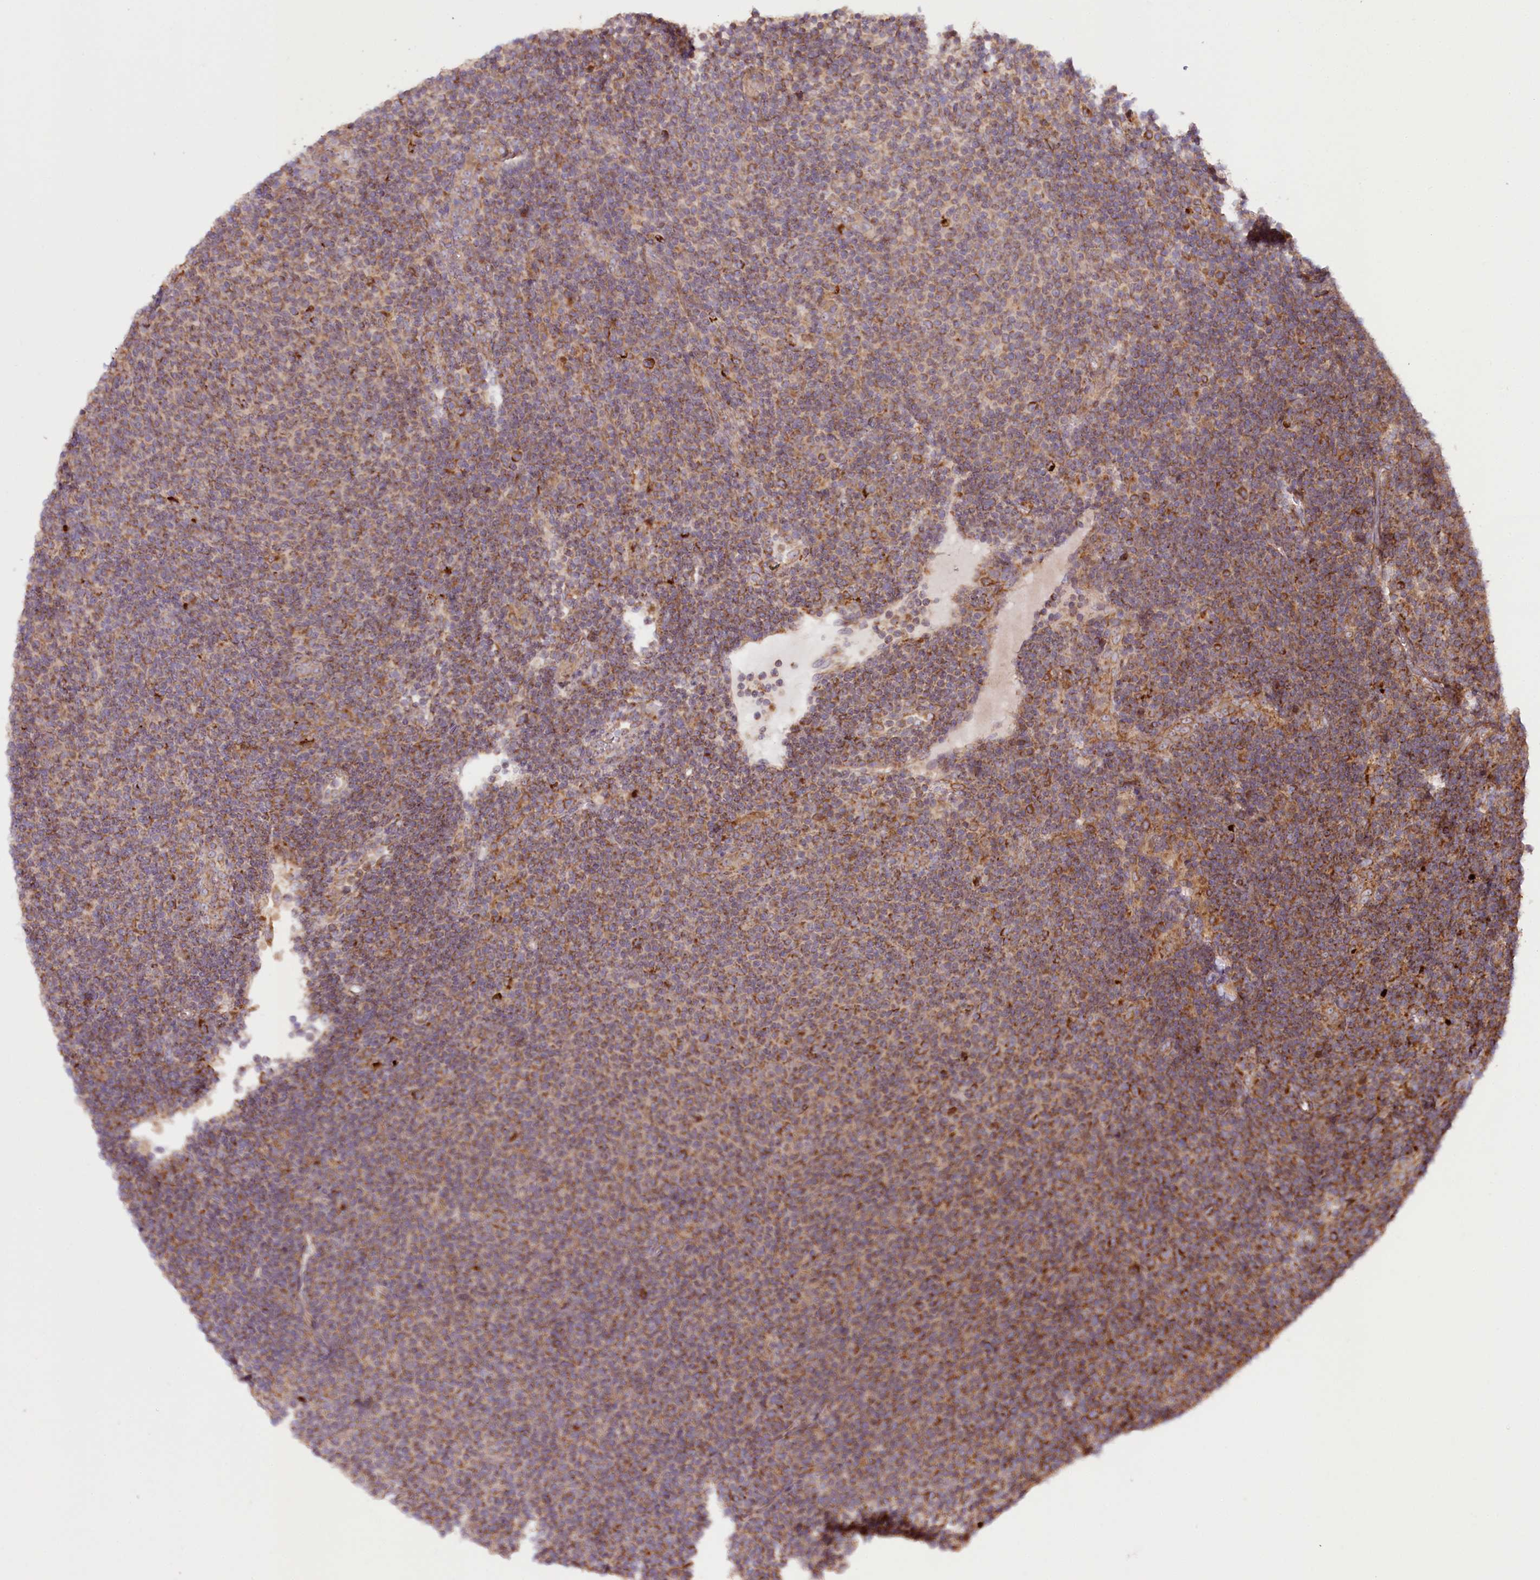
{"staining": {"intensity": "moderate", "quantity": "25%-75%", "location": "cytoplasmic/membranous"}, "tissue": "lymphoma", "cell_type": "Tumor cells", "image_type": "cancer", "snomed": [{"axis": "morphology", "description": "Malignant lymphoma, non-Hodgkin's type, Low grade"}, {"axis": "topography", "description": "Lymph node"}], "caption": "Immunohistochemistry (IHC) histopathology image of neoplastic tissue: human lymphoma stained using IHC shows medium levels of moderate protein expression localized specifically in the cytoplasmic/membranous of tumor cells, appearing as a cytoplasmic/membranous brown color.", "gene": "RAB7A", "patient": {"sex": "male", "age": 66}}